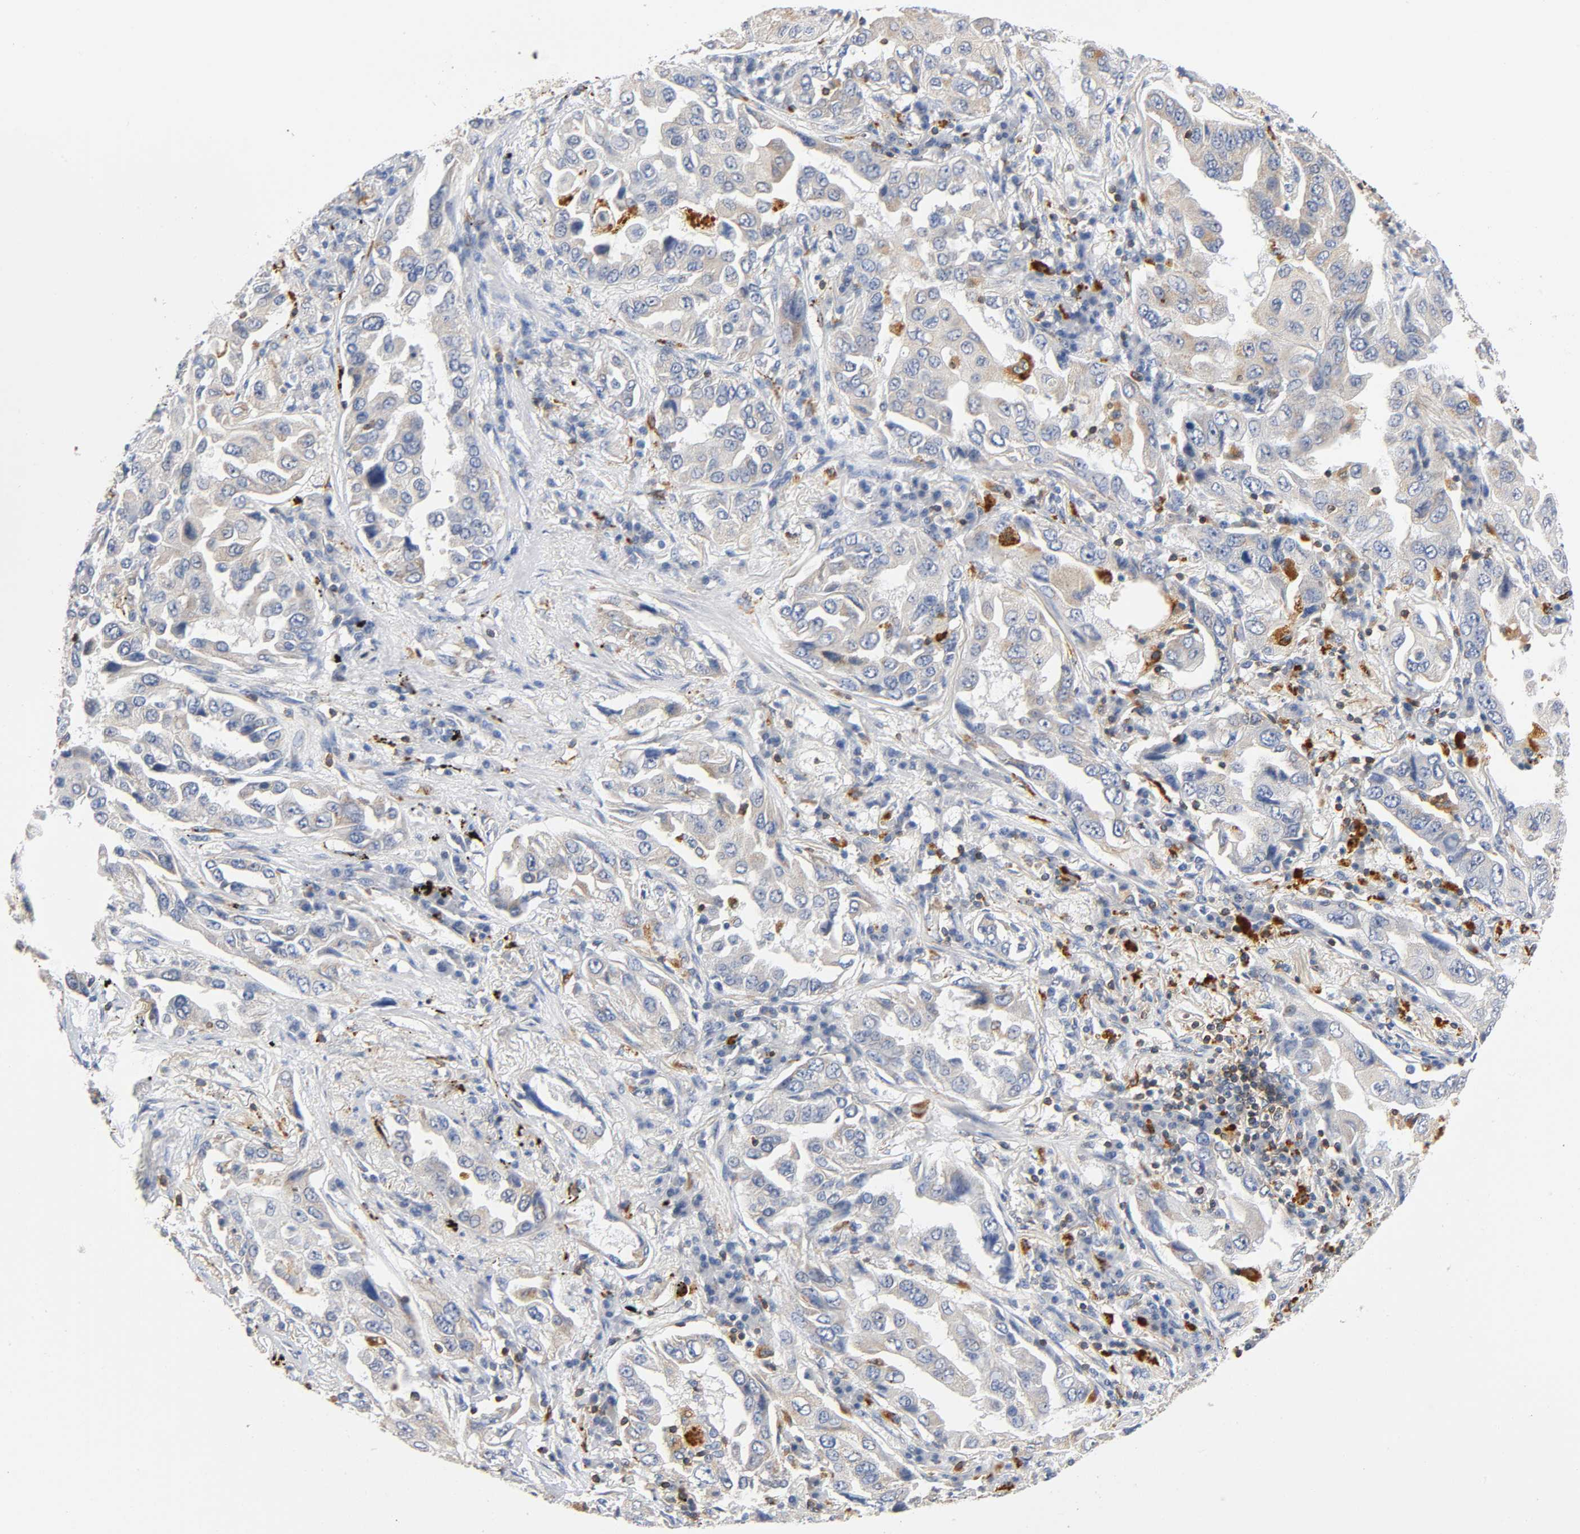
{"staining": {"intensity": "negative", "quantity": "none", "location": "none"}, "tissue": "lung cancer", "cell_type": "Tumor cells", "image_type": "cancer", "snomed": [{"axis": "morphology", "description": "Adenocarcinoma, NOS"}, {"axis": "topography", "description": "Lung"}], "caption": "Immunohistochemistry histopathology image of human lung adenocarcinoma stained for a protein (brown), which displays no positivity in tumor cells.", "gene": "UCKL1", "patient": {"sex": "female", "age": 65}}